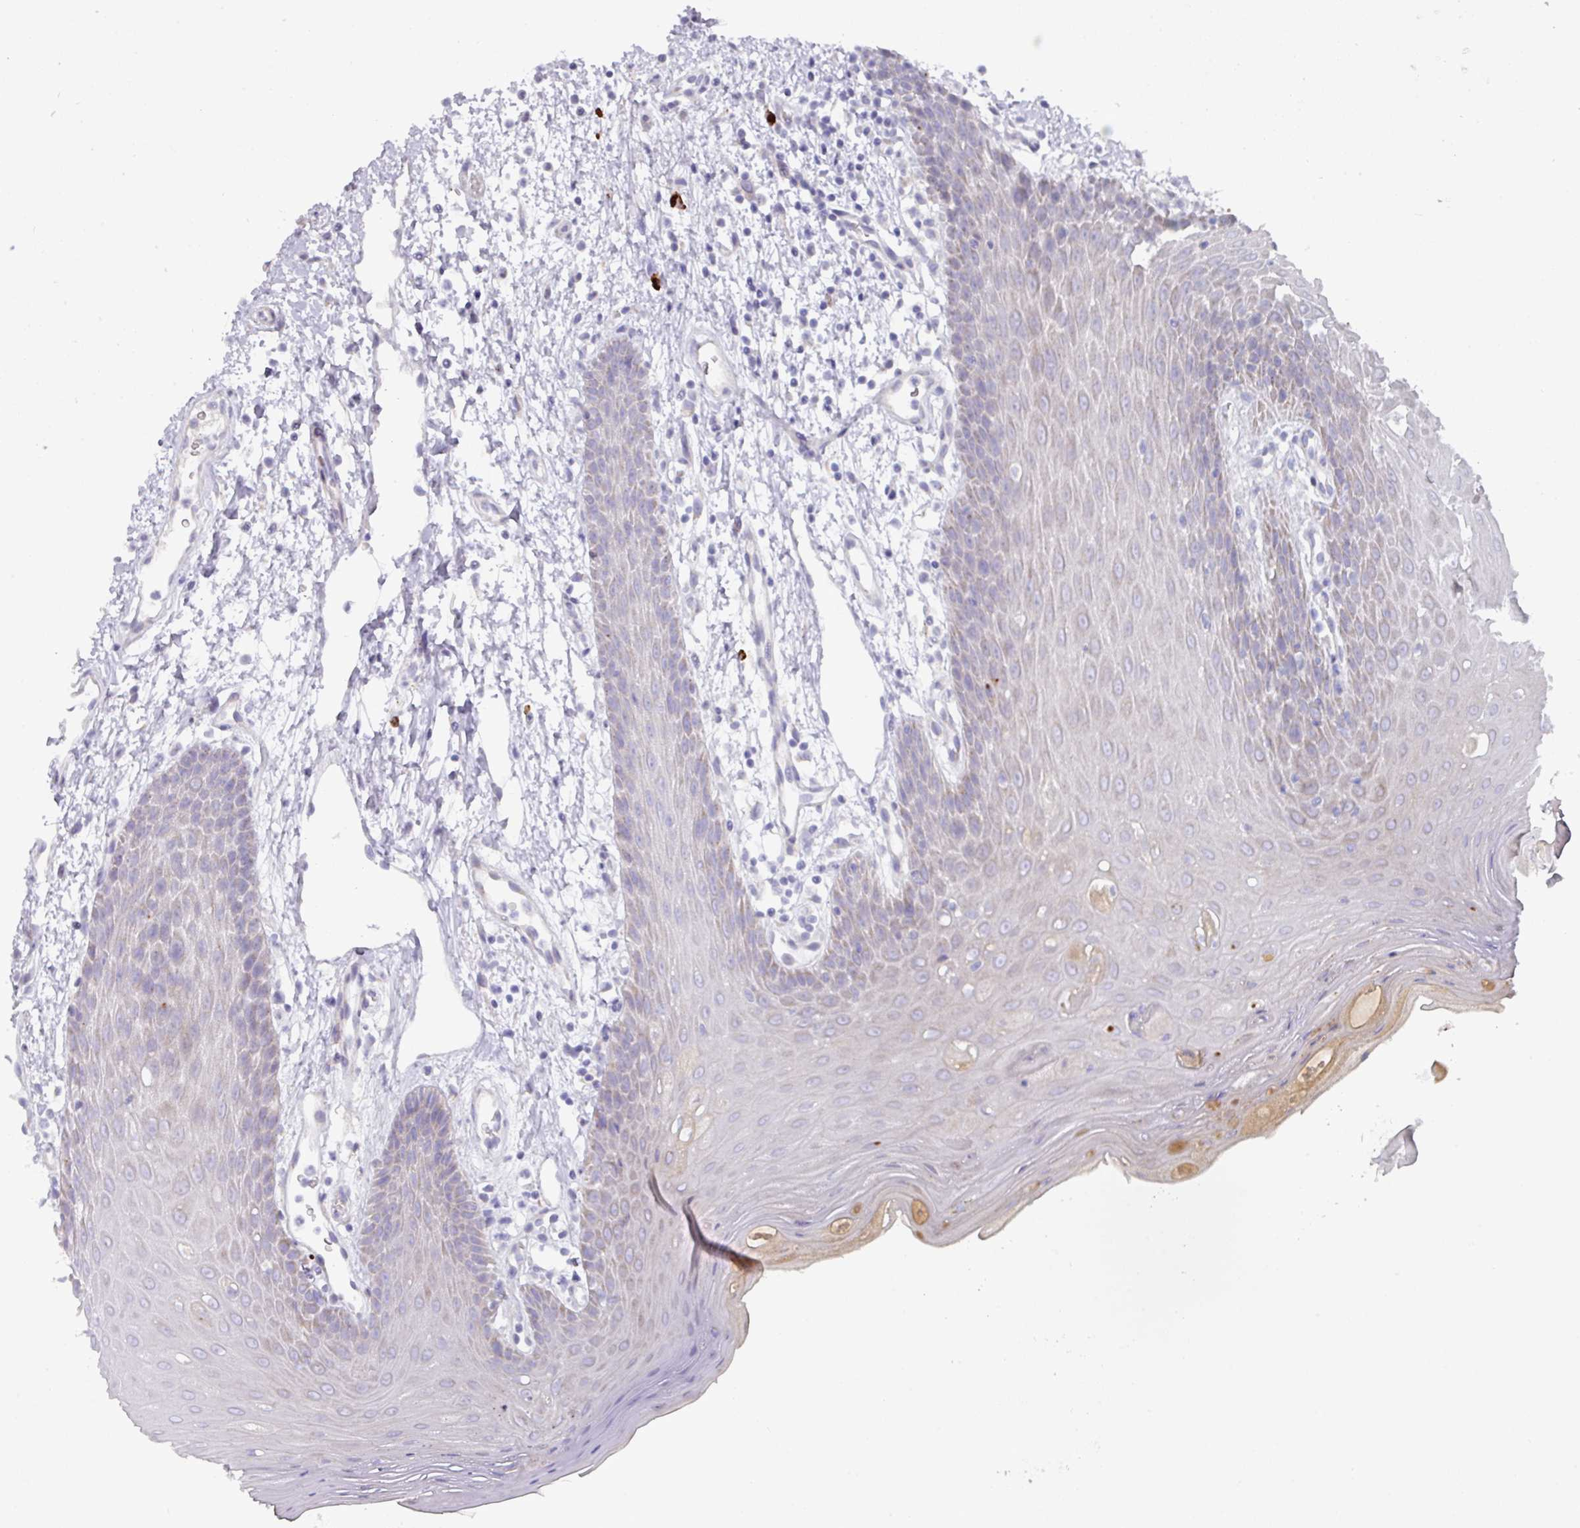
{"staining": {"intensity": "negative", "quantity": "none", "location": "none"}, "tissue": "oral mucosa", "cell_type": "Squamous epithelial cells", "image_type": "normal", "snomed": [{"axis": "morphology", "description": "Normal tissue, NOS"}, {"axis": "topography", "description": "Oral tissue"}, {"axis": "topography", "description": "Tounge, NOS"}], "caption": "This is an immunohistochemistry histopathology image of normal human oral mucosa. There is no expression in squamous epithelial cells.", "gene": "IL4R", "patient": {"sex": "female", "age": 59}}